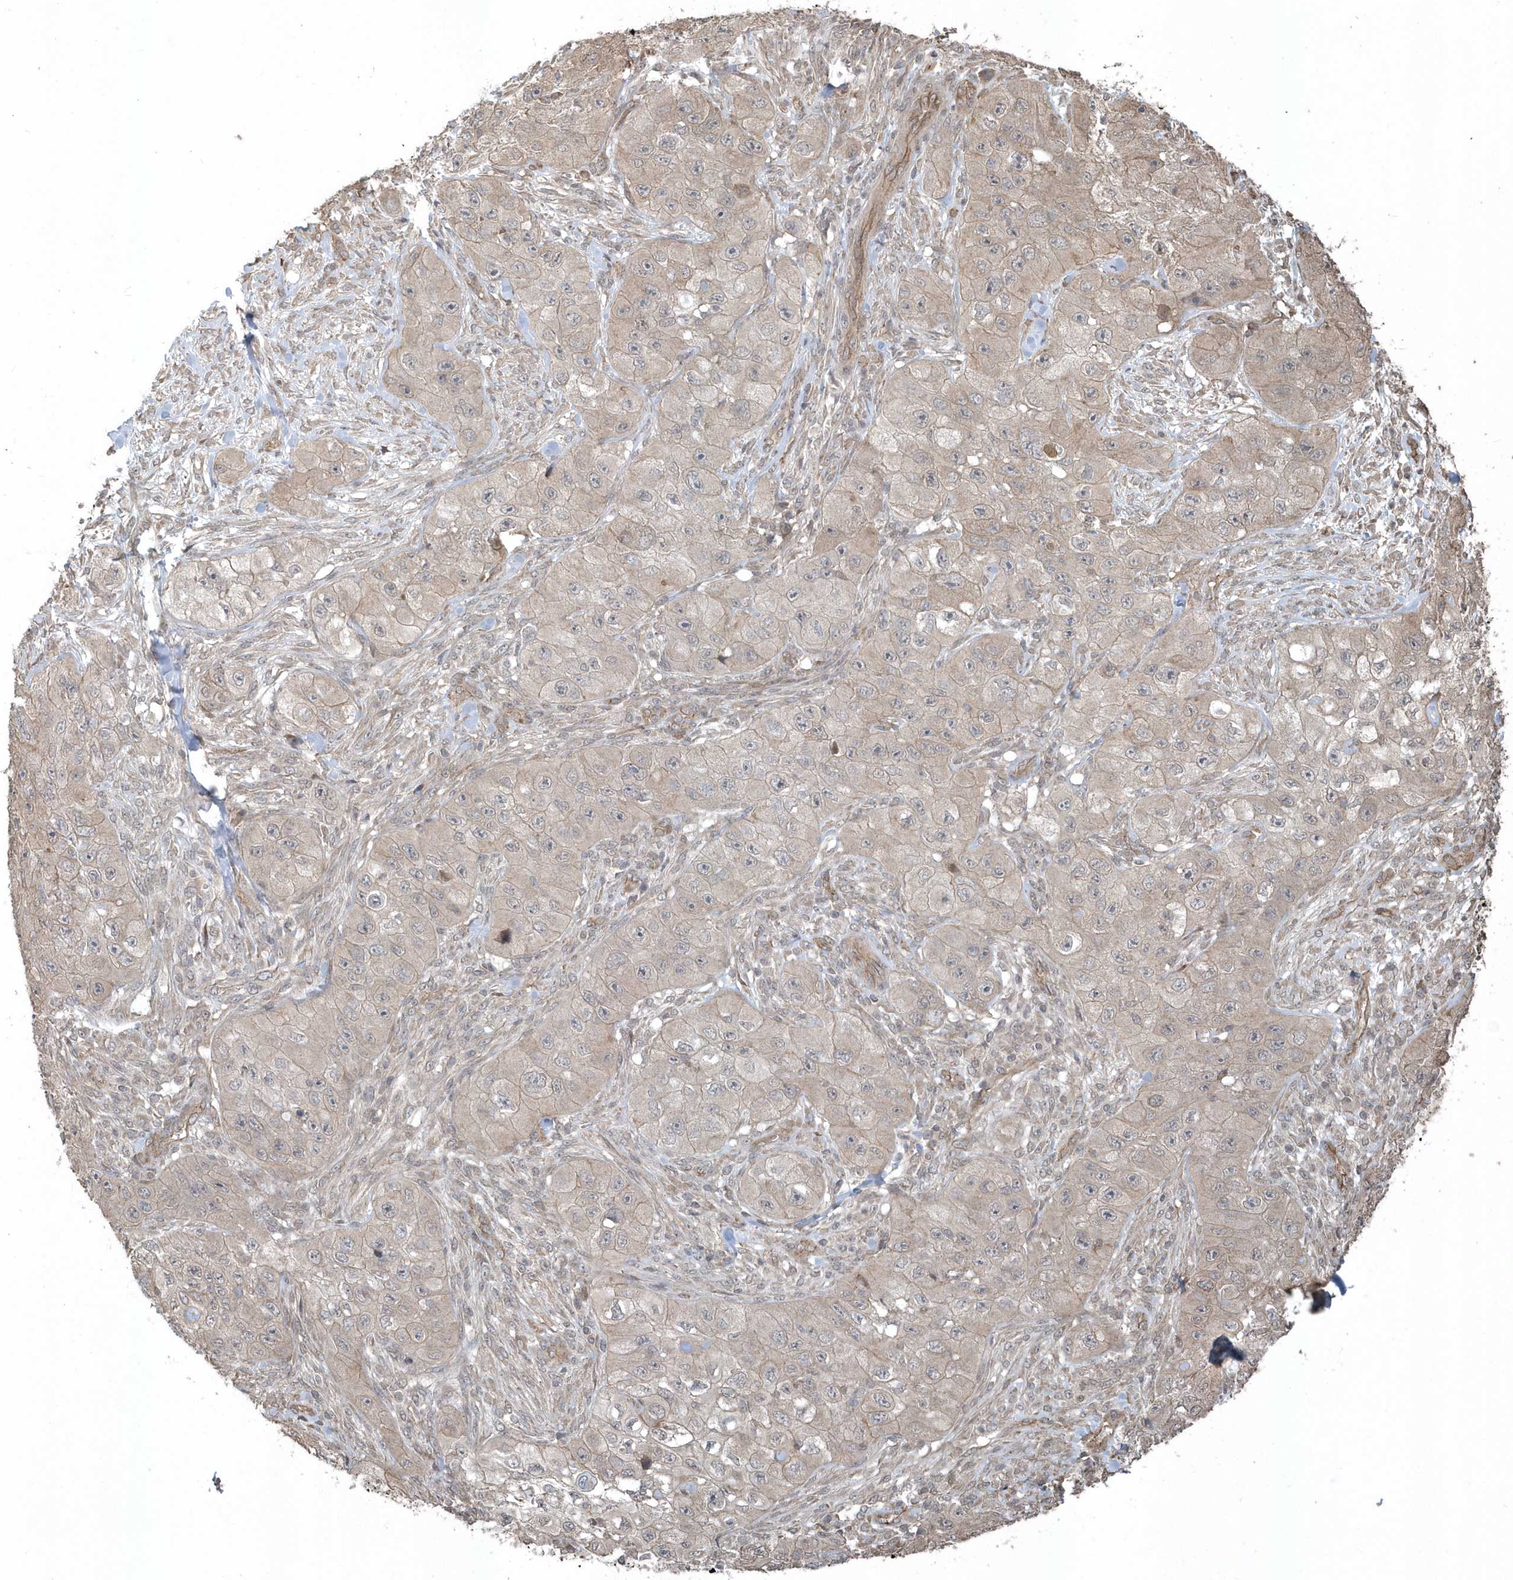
{"staining": {"intensity": "negative", "quantity": "none", "location": "none"}, "tissue": "skin cancer", "cell_type": "Tumor cells", "image_type": "cancer", "snomed": [{"axis": "morphology", "description": "Squamous cell carcinoma, NOS"}, {"axis": "topography", "description": "Skin"}, {"axis": "topography", "description": "Subcutis"}], "caption": "Immunohistochemistry photomicrograph of neoplastic tissue: skin cancer (squamous cell carcinoma) stained with DAB demonstrates no significant protein expression in tumor cells.", "gene": "HERPUD1", "patient": {"sex": "male", "age": 73}}